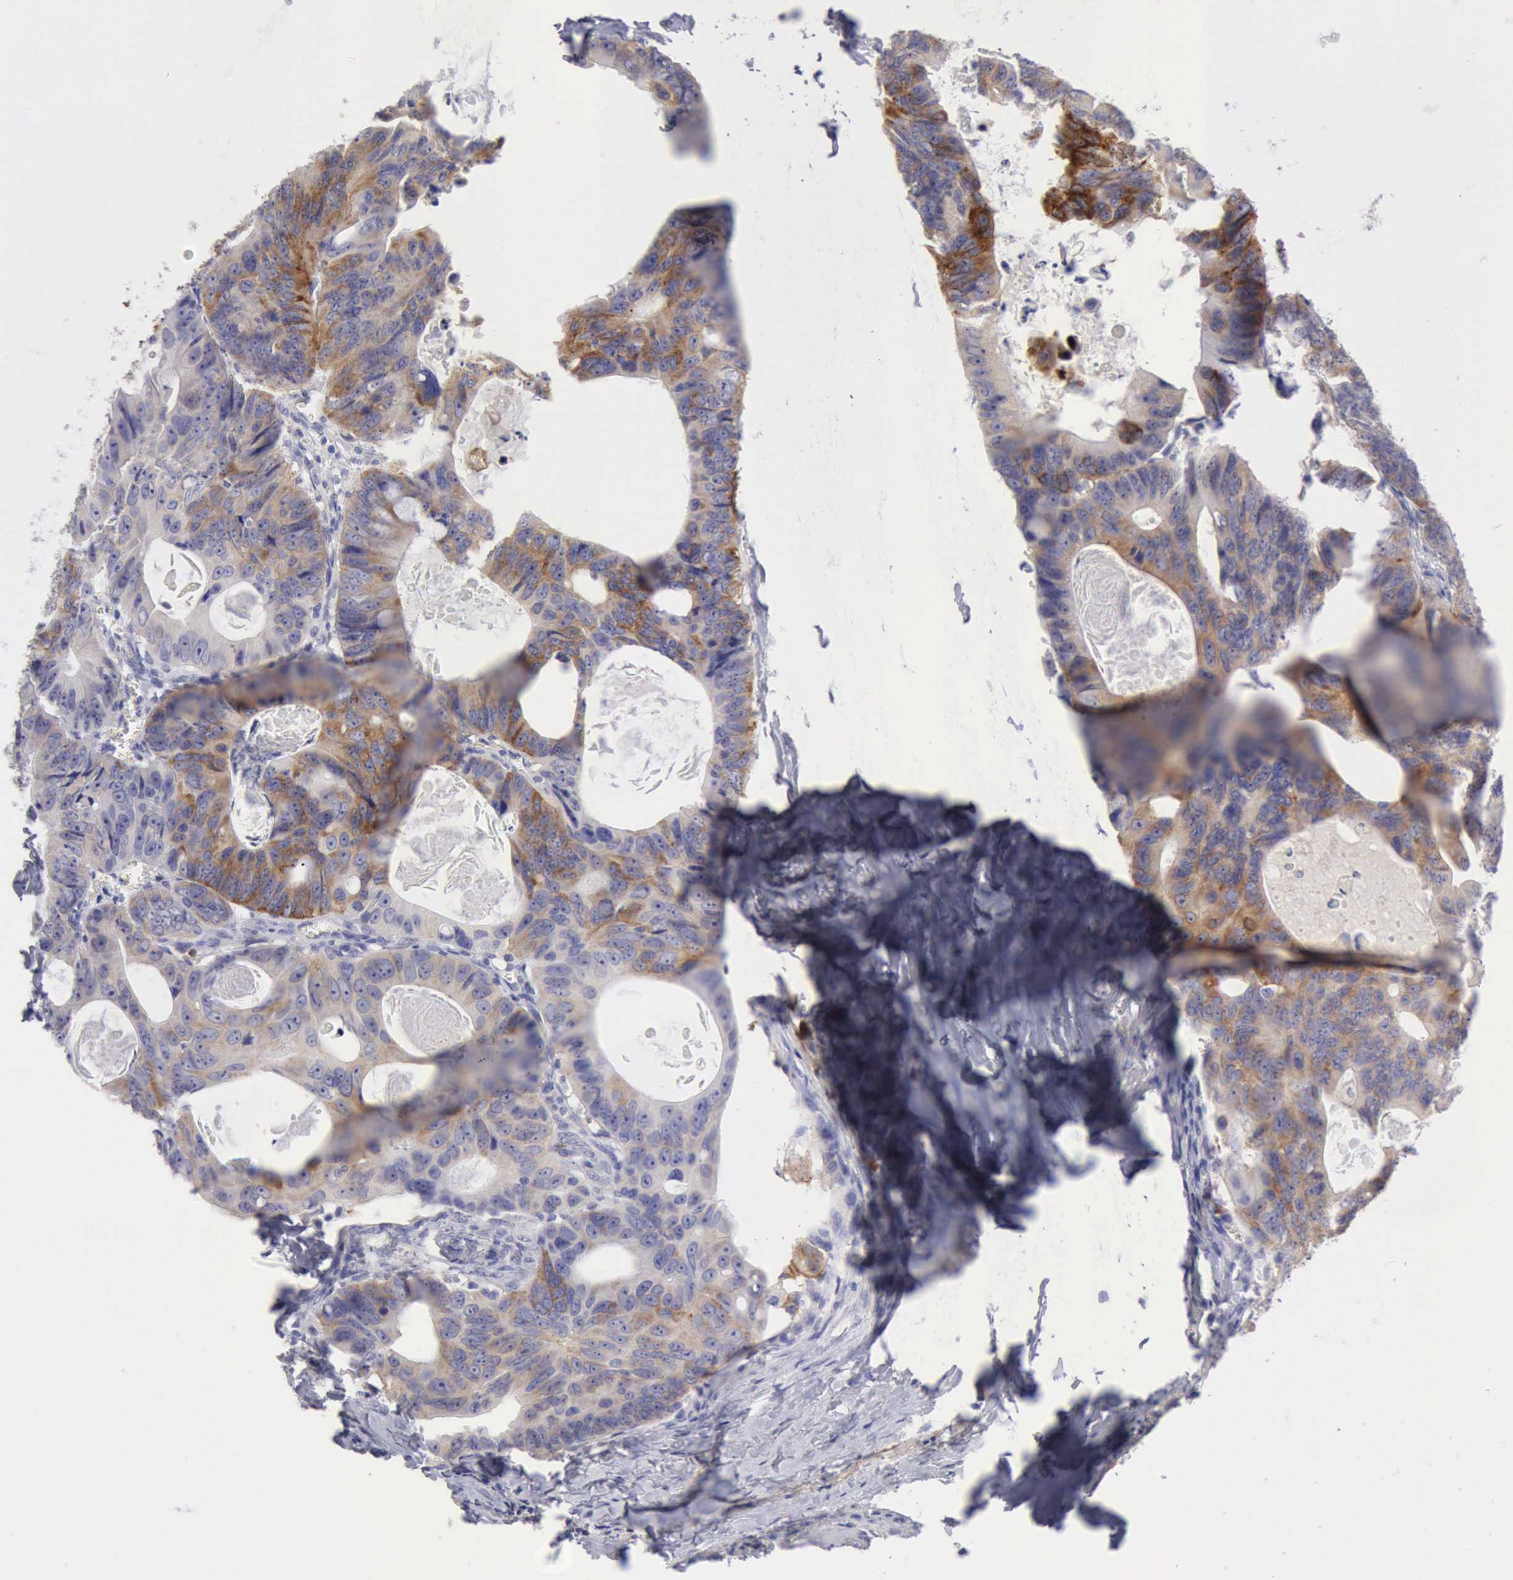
{"staining": {"intensity": "moderate", "quantity": ">75%", "location": "cytoplasmic/membranous"}, "tissue": "colorectal cancer", "cell_type": "Tumor cells", "image_type": "cancer", "snomed": [{"axis": "morphology", "description": "Adenocarcinoma, NOS"}, {"axis": "topography", "description": "Colon"}], "caption": "This is a photomicrograph of immunohistochemistry (IHC) staining of colorectal adenocarcinoma, which shows moderate staining in the cytoplasmic/membranous of tumor cells.", "gene": "TFRC", "patient": {"sex": "female", "age": 55}}